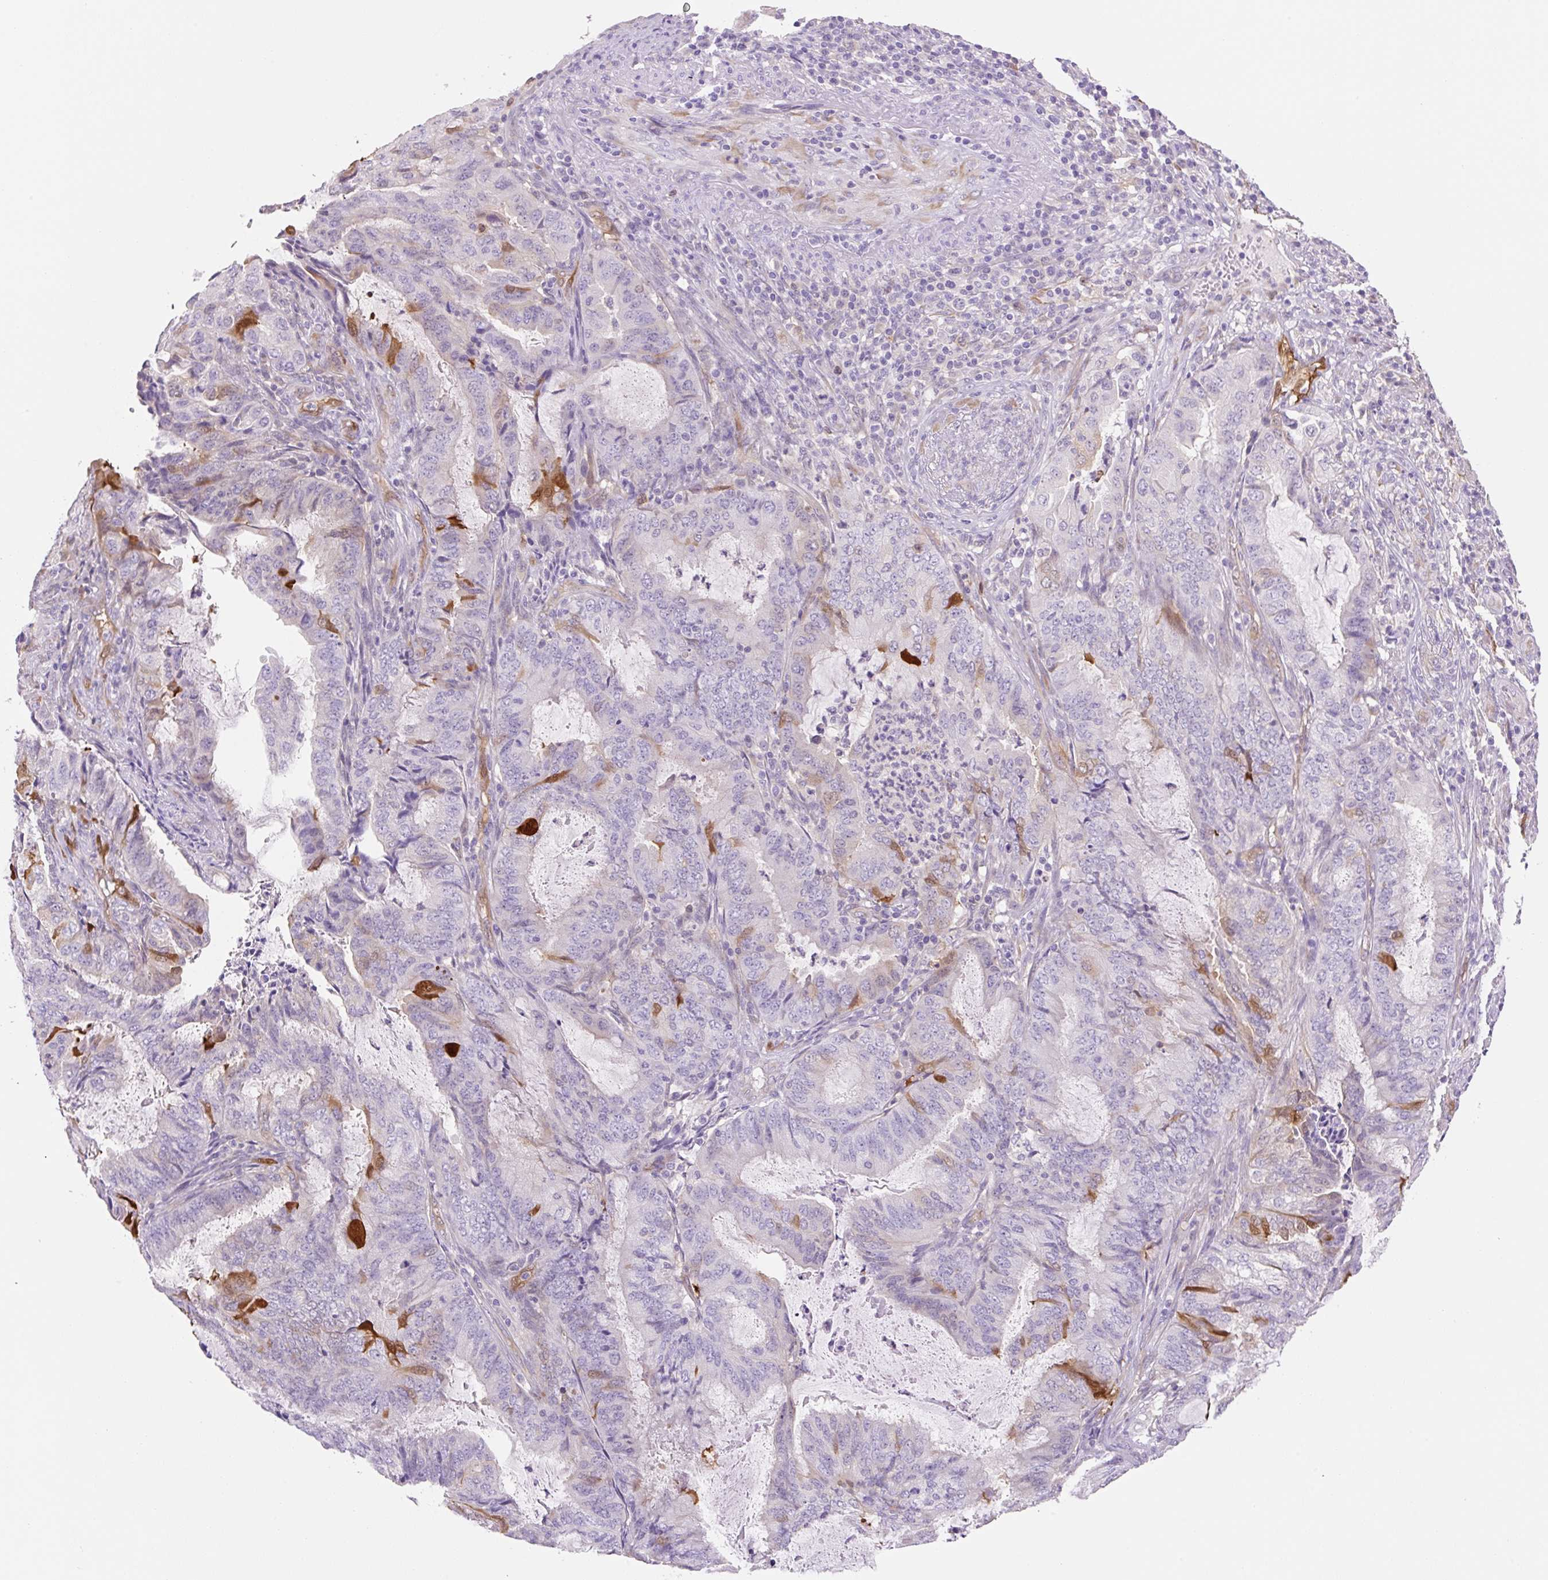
{"staining": {"intensity": "strong", "quantity": "<25%", "location": "cytoplasmic/membranous"}, "tissue": "endometrial cancer", "cell_type": "Tumor cells", "image_type": "cancer", "snomed": [{"axis": "morphology", "description": "Adenocarcinoma, NOS"}, {"axis": "topography", "description": "Endometrium"}], "caption": "High-power microscopy captured an IHC histopathology image of endometrial adenocarcinoma, revealing strong cytoplasmic/membranous staining in approximately <25% of tumor cells. (Brightfield microscopy of DAB IHC at high magnification).", "gene": "FABP5", "patient": {"sex": "female", "age": 51}}